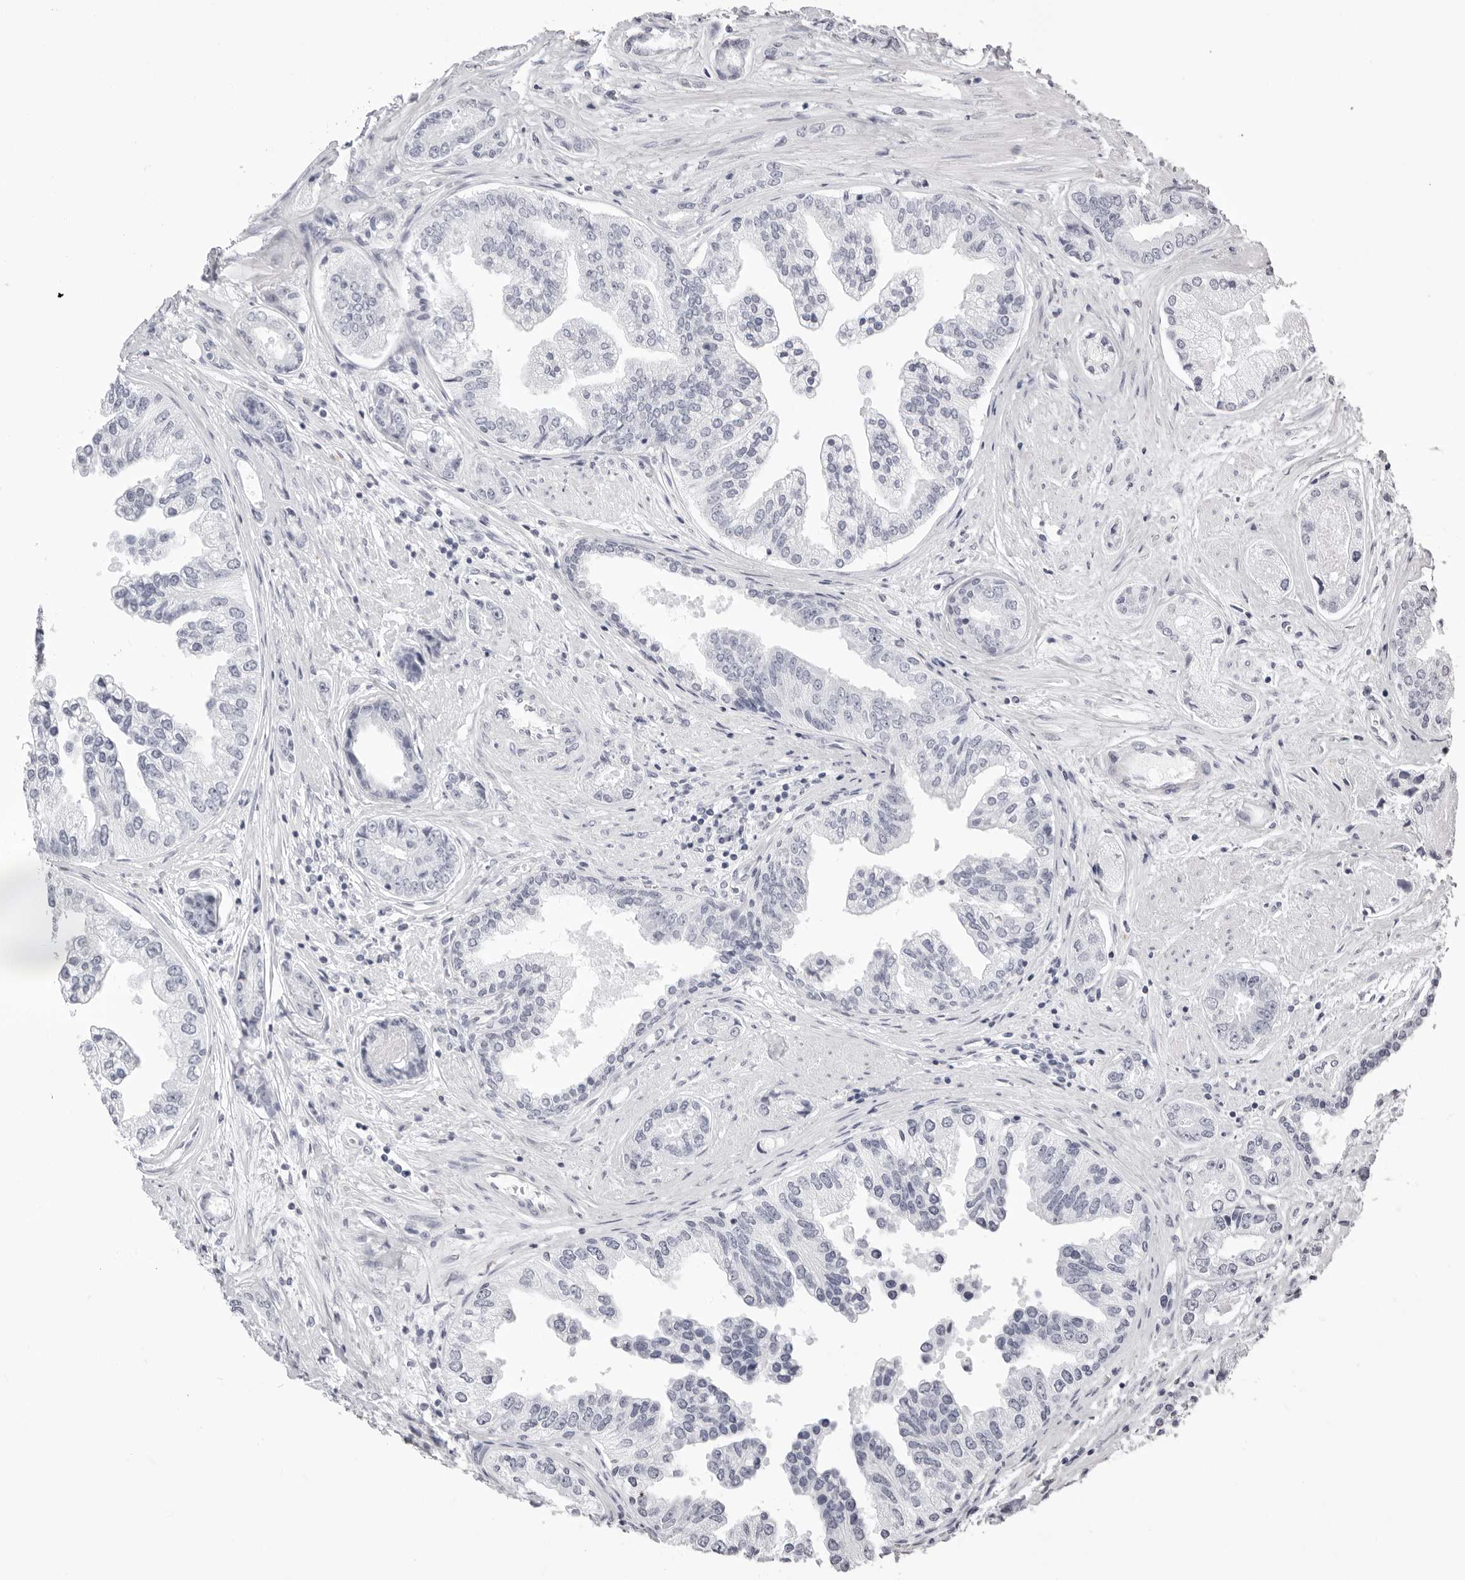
{"staining": {"intensity": "negative", "quantity": "none", "location": "none"}, "tissue": "prostate cancer", "cell_type": "Tumor cells", "image_type": "cancer", "snomed": [{"axis": "morphology", "description": "Adenocarcinoma, High grade"}, {"axis": "topography", "description": "Prostate"}], "caption": "There is no significant staining in tumor cells of prostate cancer.", "gene": "RHO", "patient": {"sex": "male", "age": 61}}